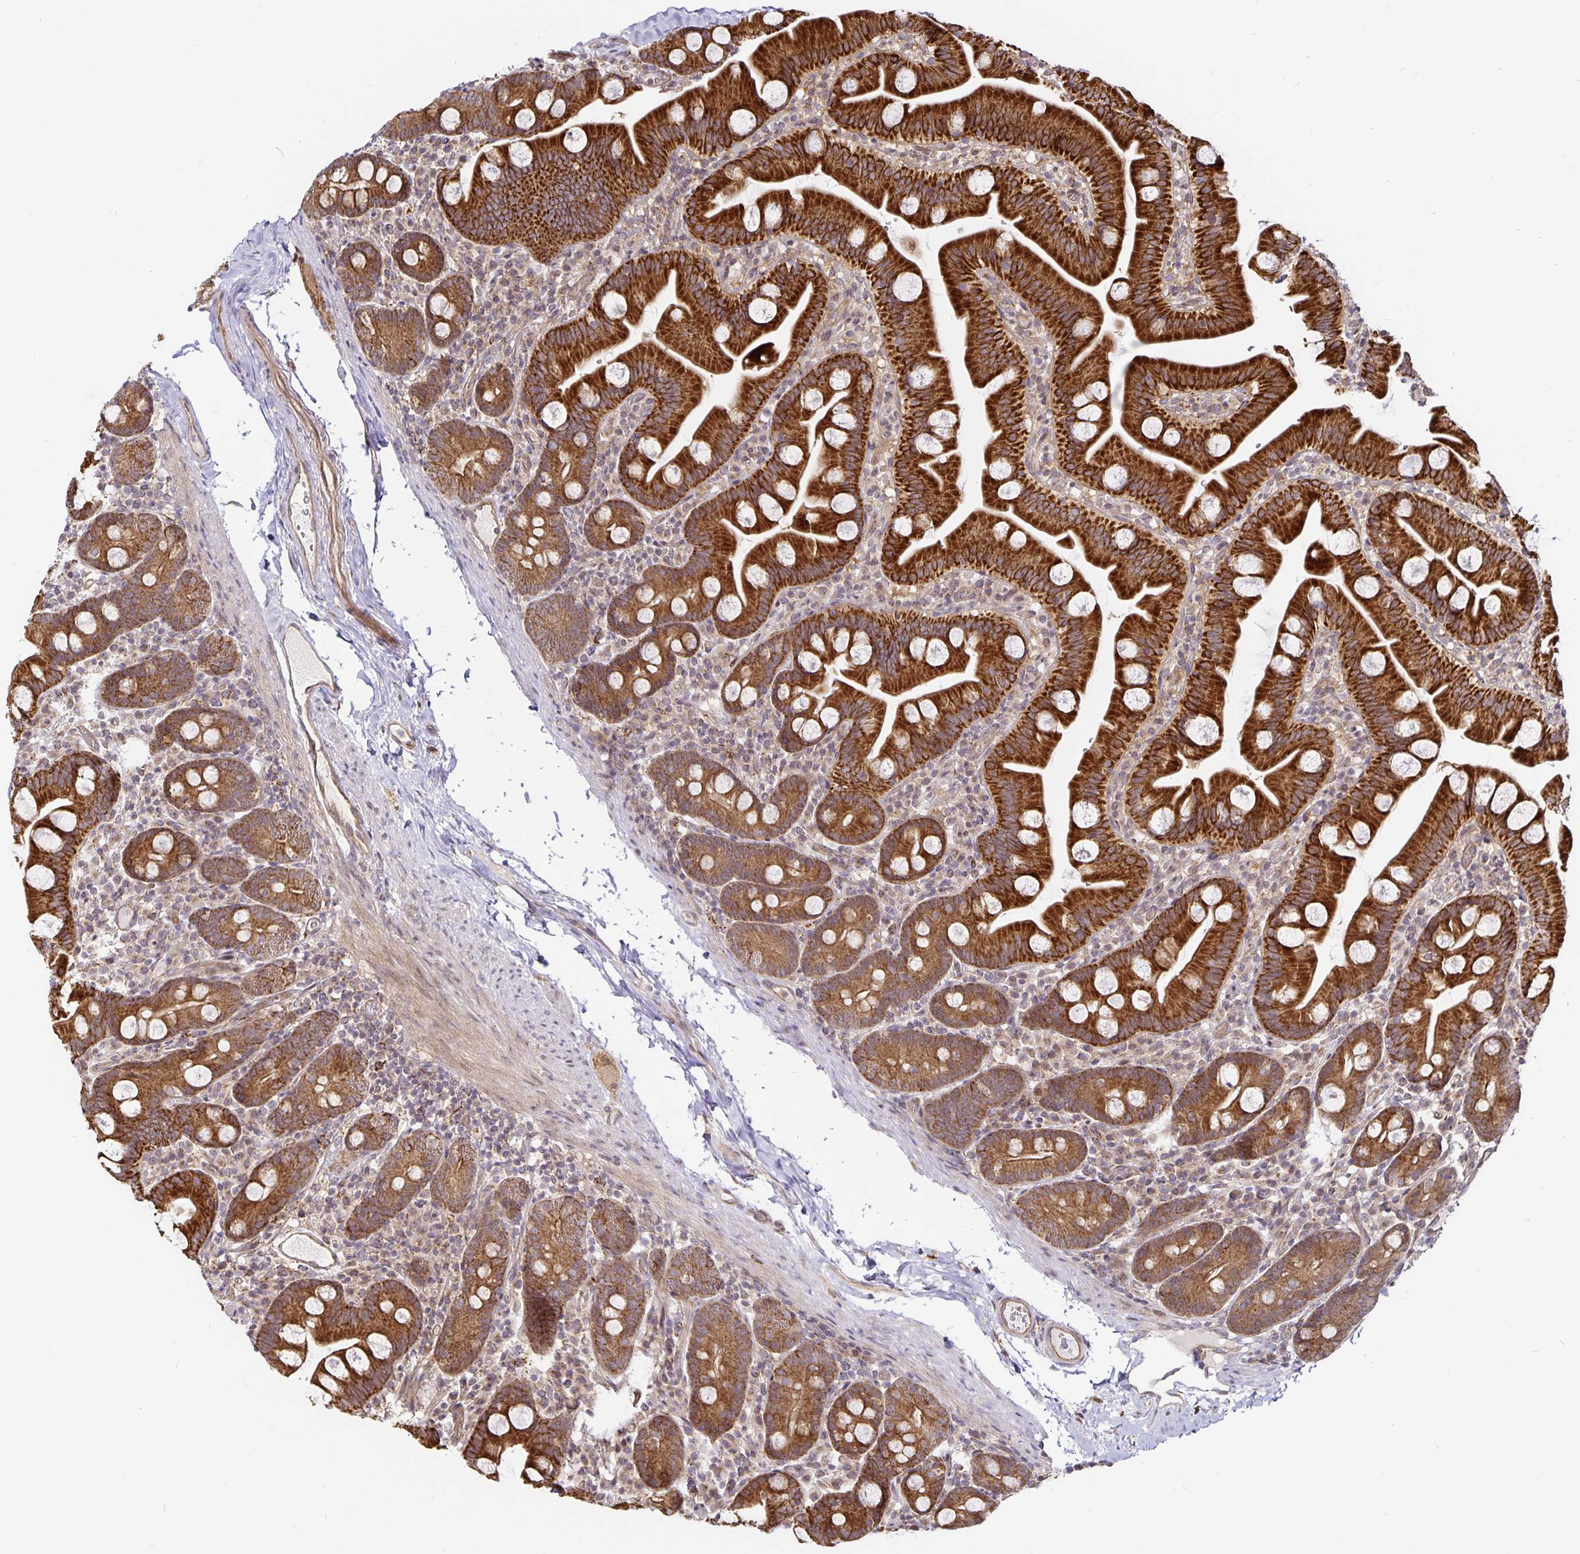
{"staining": {"intensity": "strong", "quantity": ">75%", "location": "cytoplasmic/membranous"}, "tissue": "small intestine", "cell_type": "Glandular cells", "image_type": "normal", "snomed": [{"axis": "morphology", "description": "Normal tissue, NOS"}, {"axis": "topography", "description": "Small intestine"}], "caption": "A brown stain shows strong cytoplasmic/membranous staining of a protein in glandular cells of unremarkable small intestine.", "gene": "CYP27A1", "patient": {"sex": "female", "age": 68}}